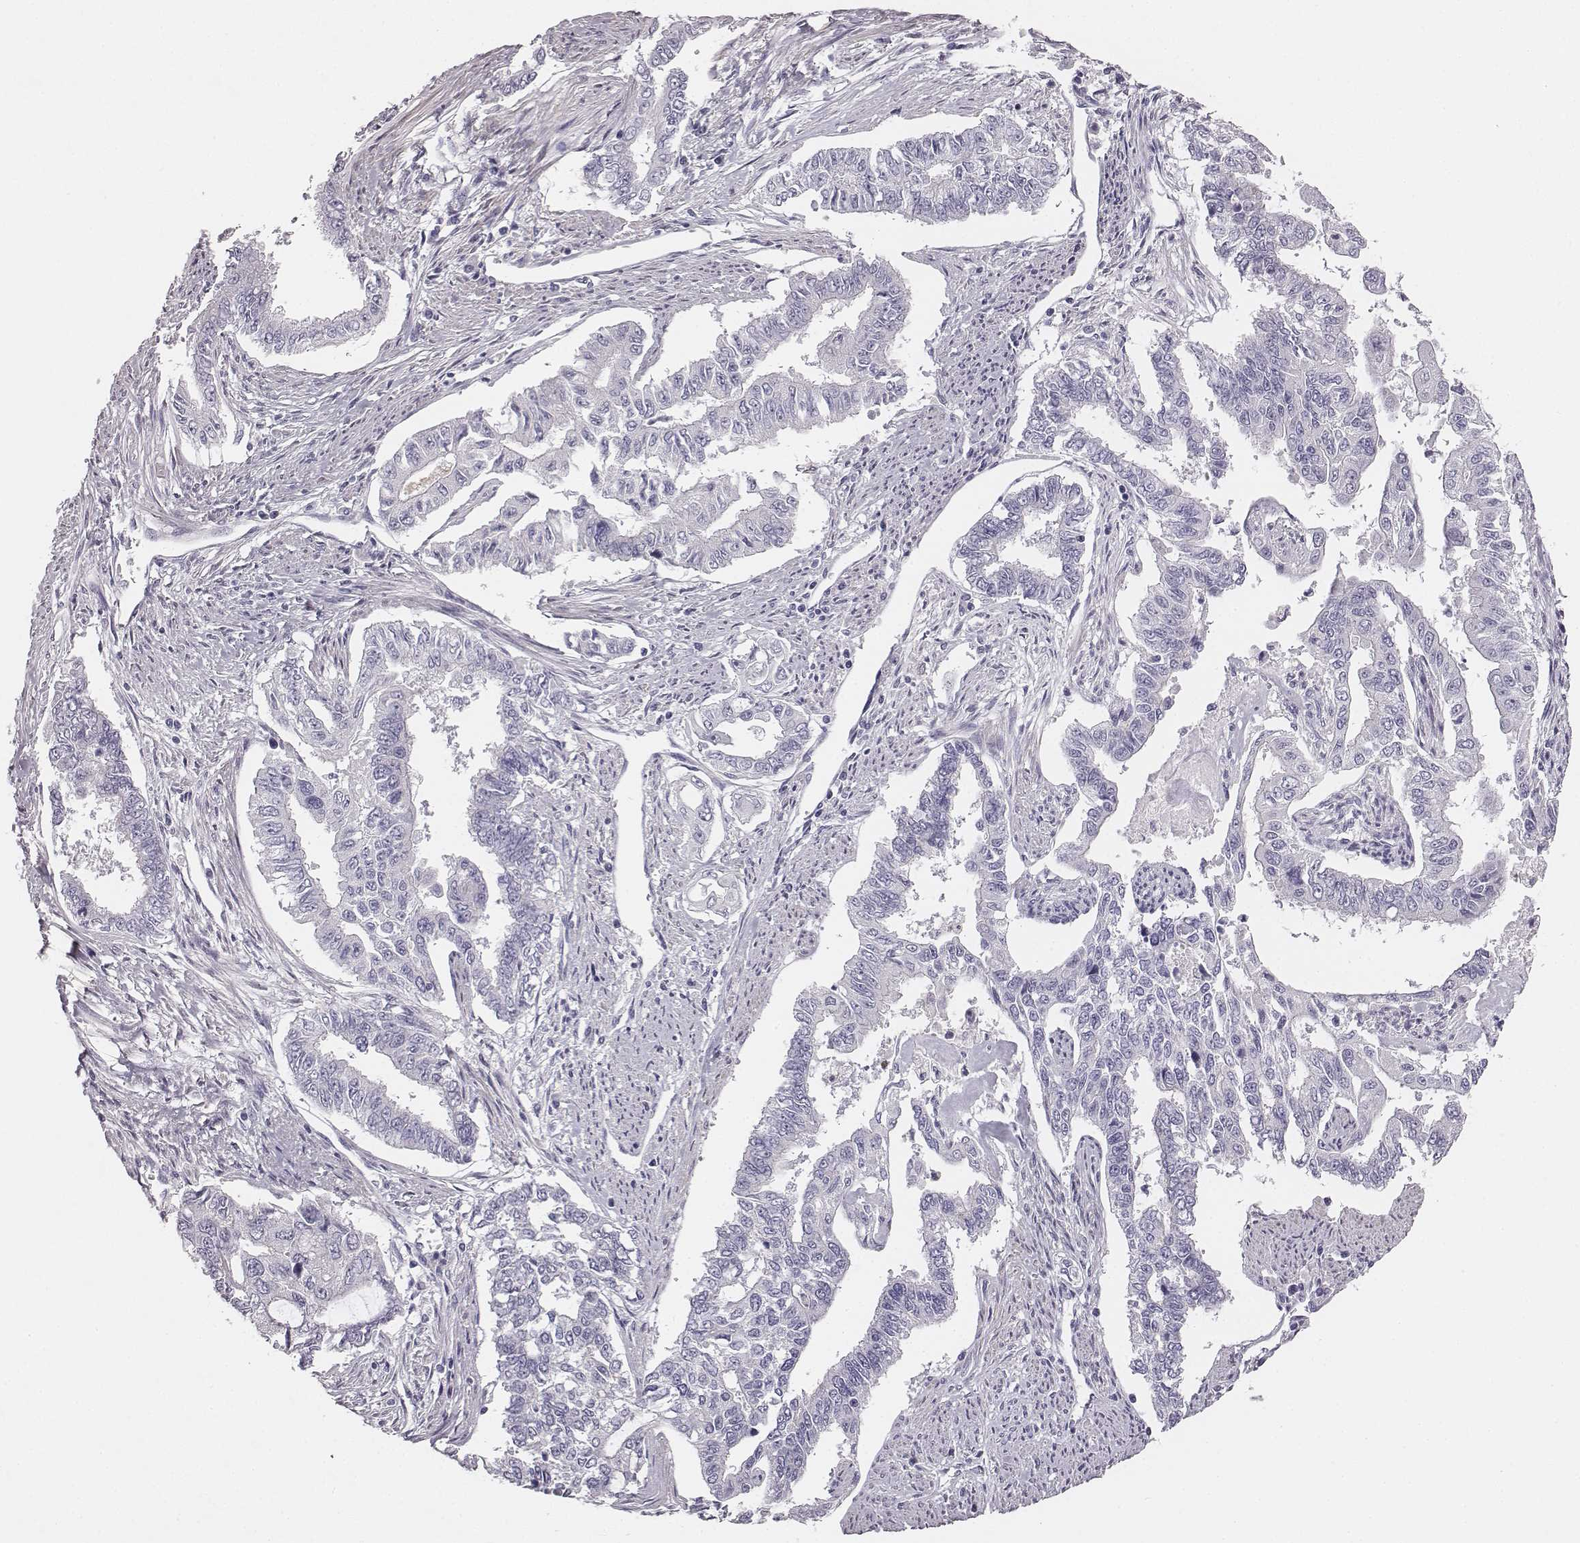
{"staining": {"intensity": "negative", "quantity": "none", "location": "none"}, "tissue": "endometrial cancer", "cell_type": "Tumor cells", "image_type": "cancer", "snomed": [{"axis": "morphology", "description": "Adenocarcinoma, NOS"}, {"axis": "topography", "description": "Uterus"}], "caption": "This is a histopathology image of immunohistochemistry (IHC) staining of endometrial cancer (adenocarcinoma), which shows no expression in tumor cells. Nuclei are stained in blue.", "gene": "ADAM7", "patient": {"sex": "female", "age": 59}}